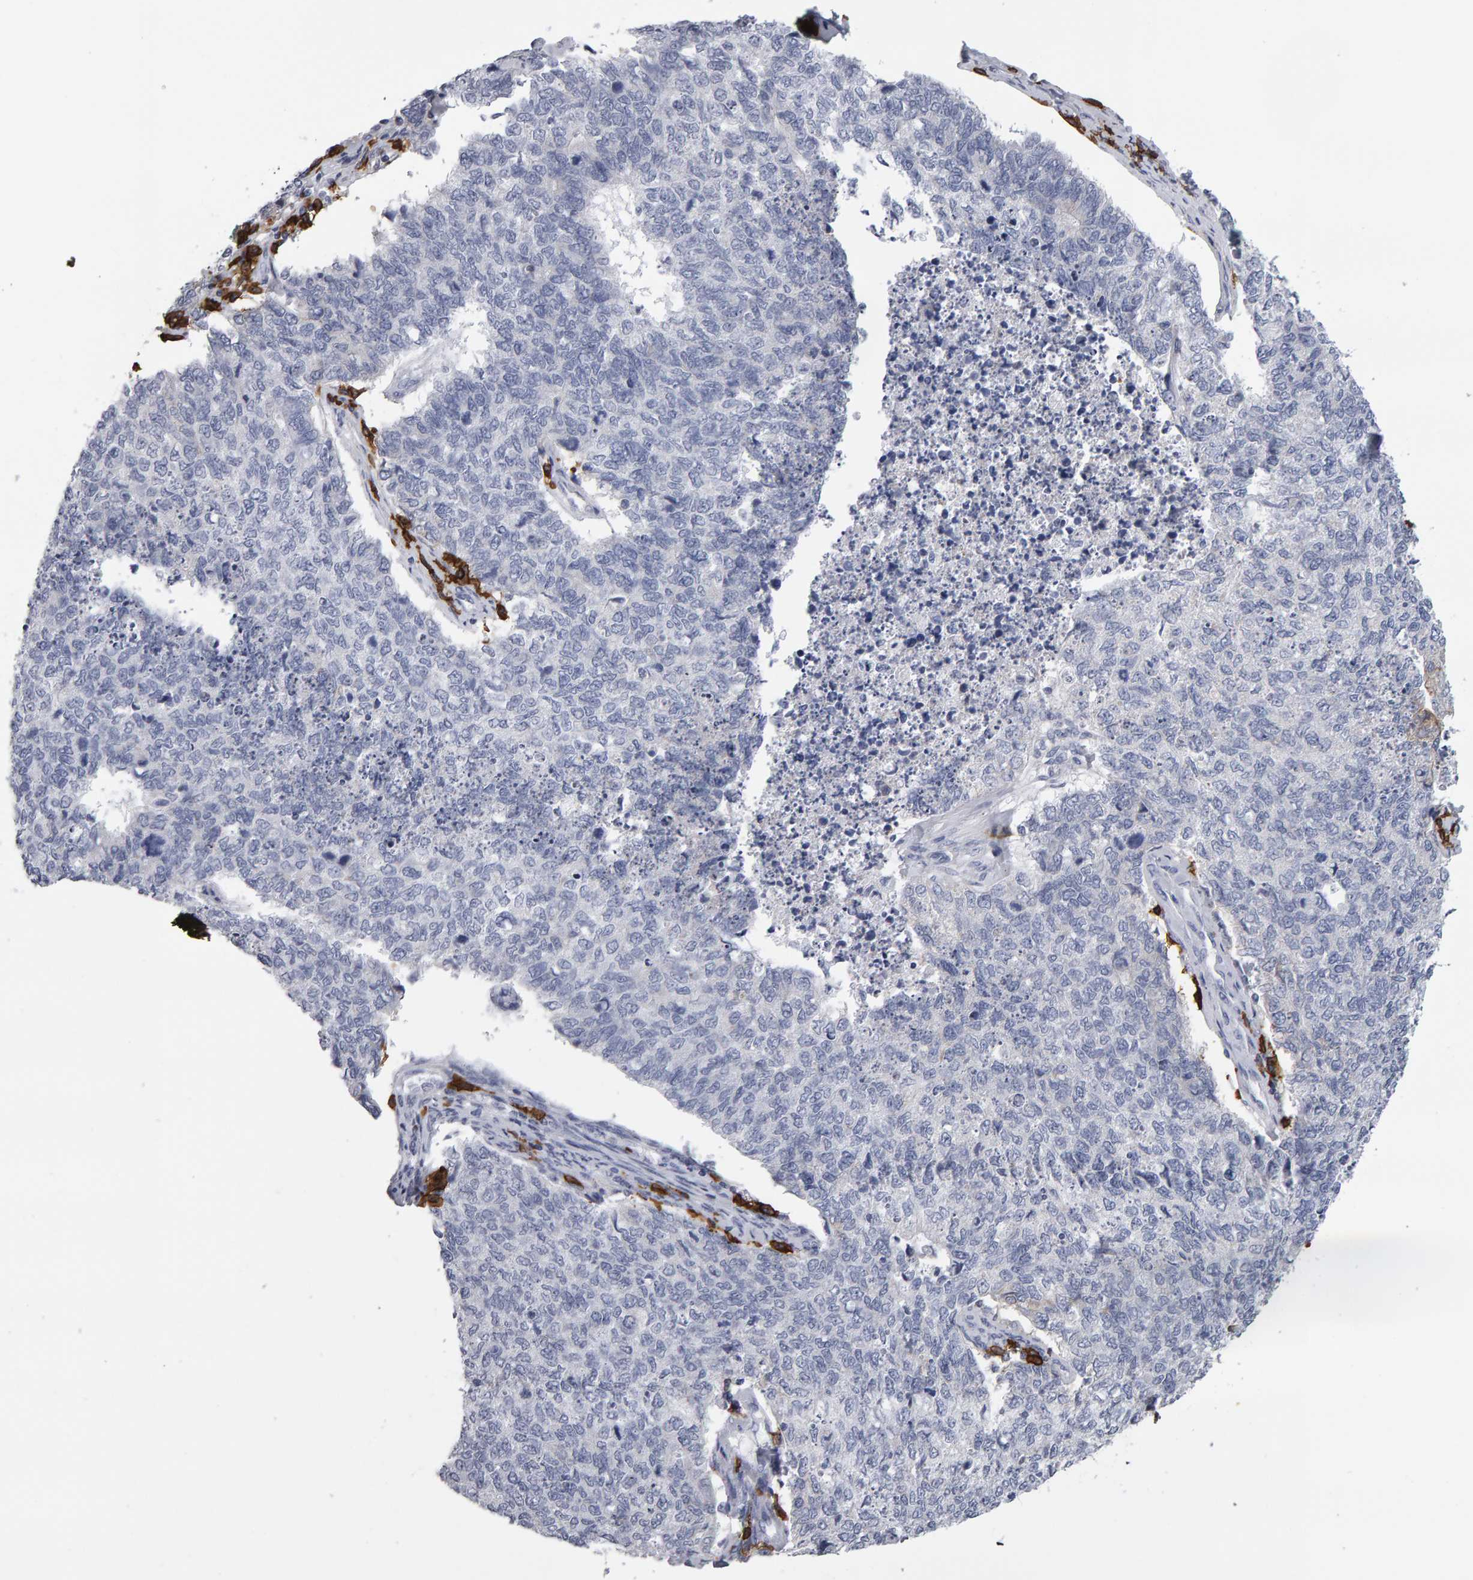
{"staining": {"intensity": "negative", "quantity": "none", "location": "none"}, "tissue": "cervical cancer", "cell_type": "Tumor cells", "image_type": "cancer", "snomed": [{"axis": "morphology", "description": "Squamous cell carcinoma, NOS"}, {"axis": "topography", "description": "Cervix"}], "caption": "Protein analysis of cervical cancer shows no significant positivity in tumor cells.", "gene": "CD38", "patient": {"sex": "female", "age": 63}}